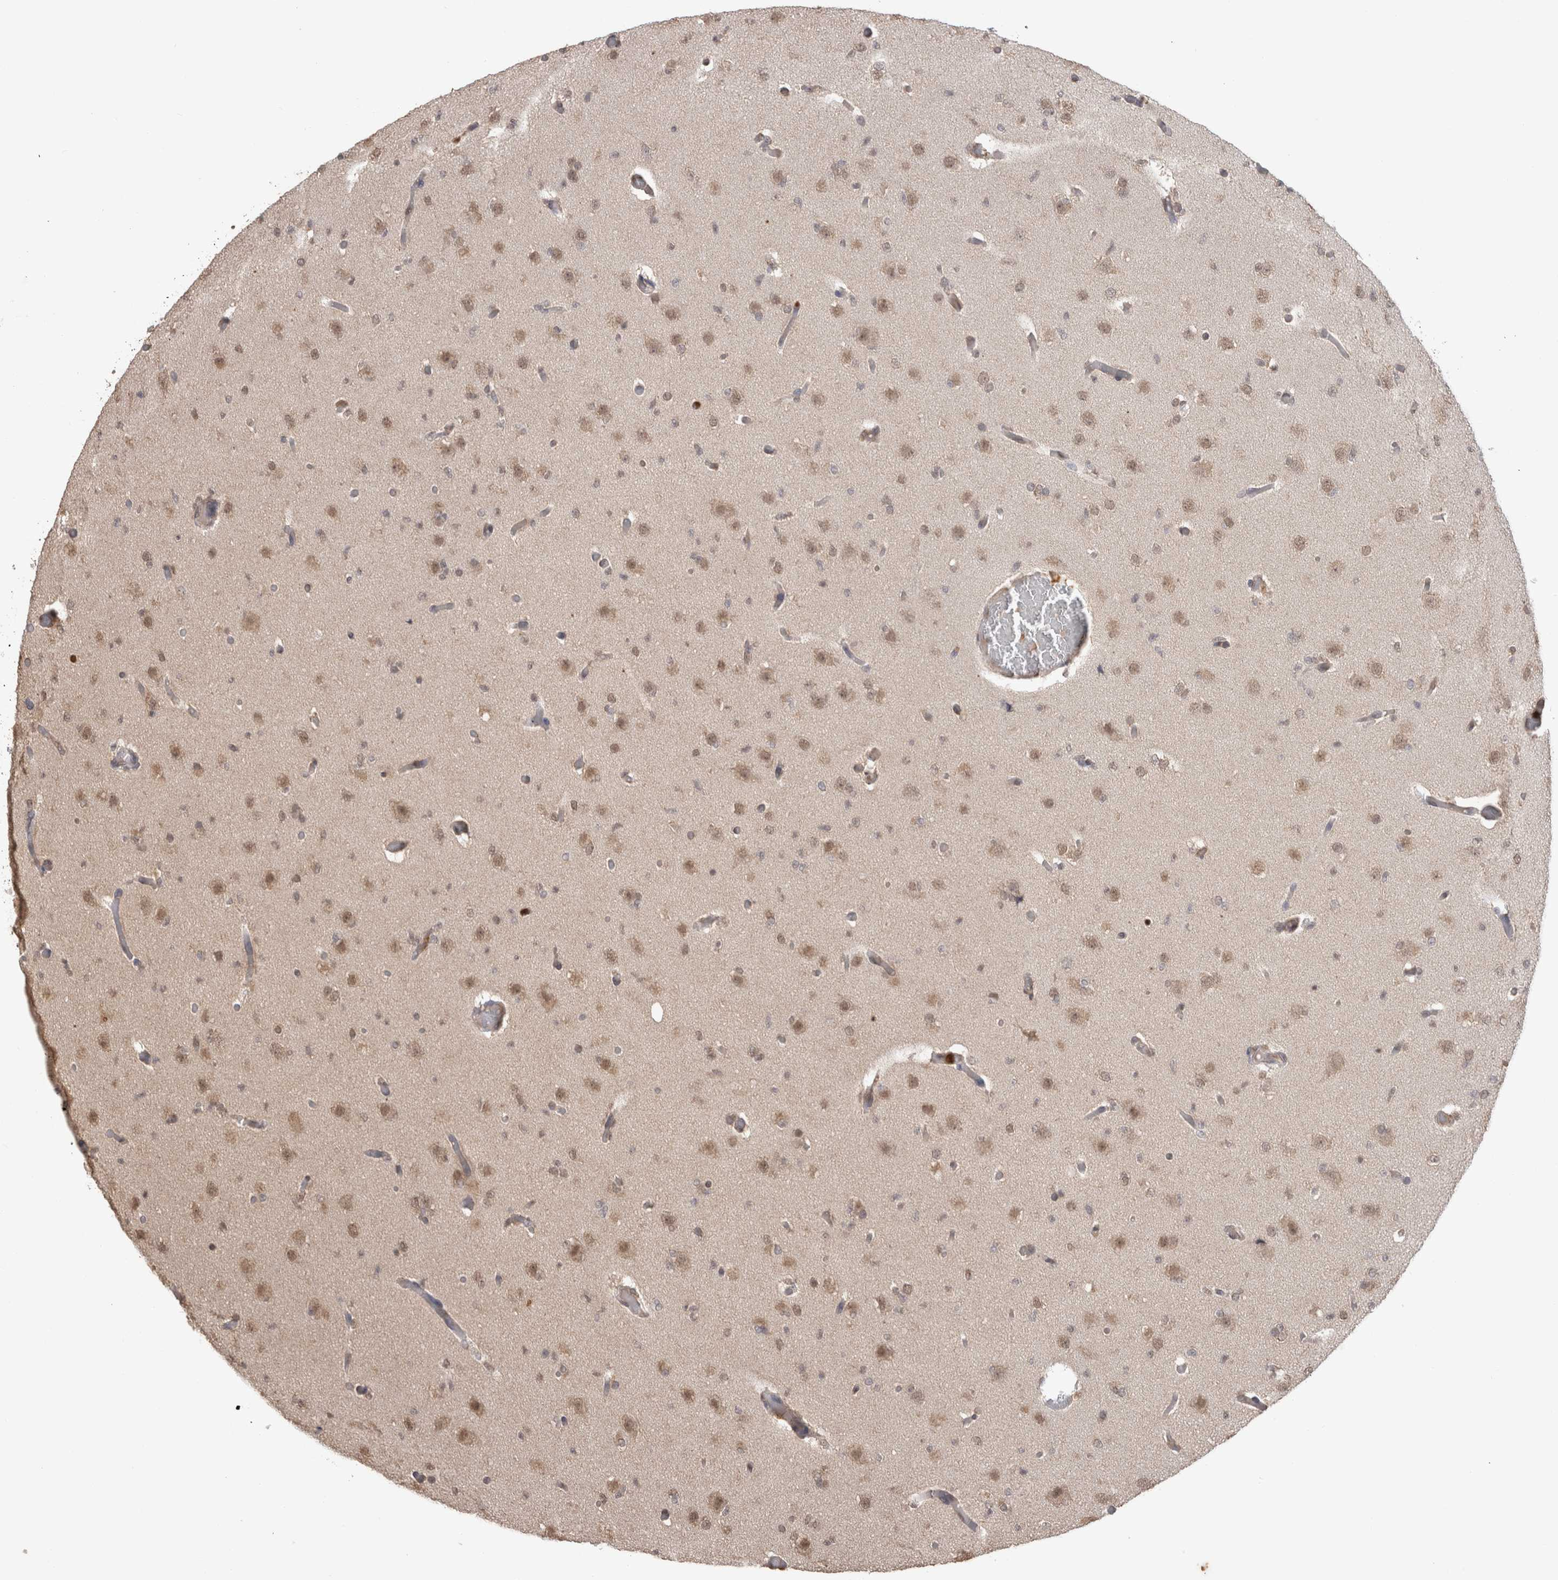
{"staining": {"intensity": "weak", "quantity": ">75%", "location": "cytoplasmic/membranous,nuclear"}, "tissue": "glioma", "cell_type": "Tumor cells", "image_type": "cancer", "snomed": [{"axis": "morphology", "description": "Glioma, malignant, Low grade"}, {"axis": "topography", "description": "Brain"}], "caption": "Brown immunohistochemical staining in human glioma demonstrates weak cytoplasmic/membranous and nuclear staining in about >75% of tumor cells.", "gene": "PAK4", "patient": {"sex": "female", "age": 22}}